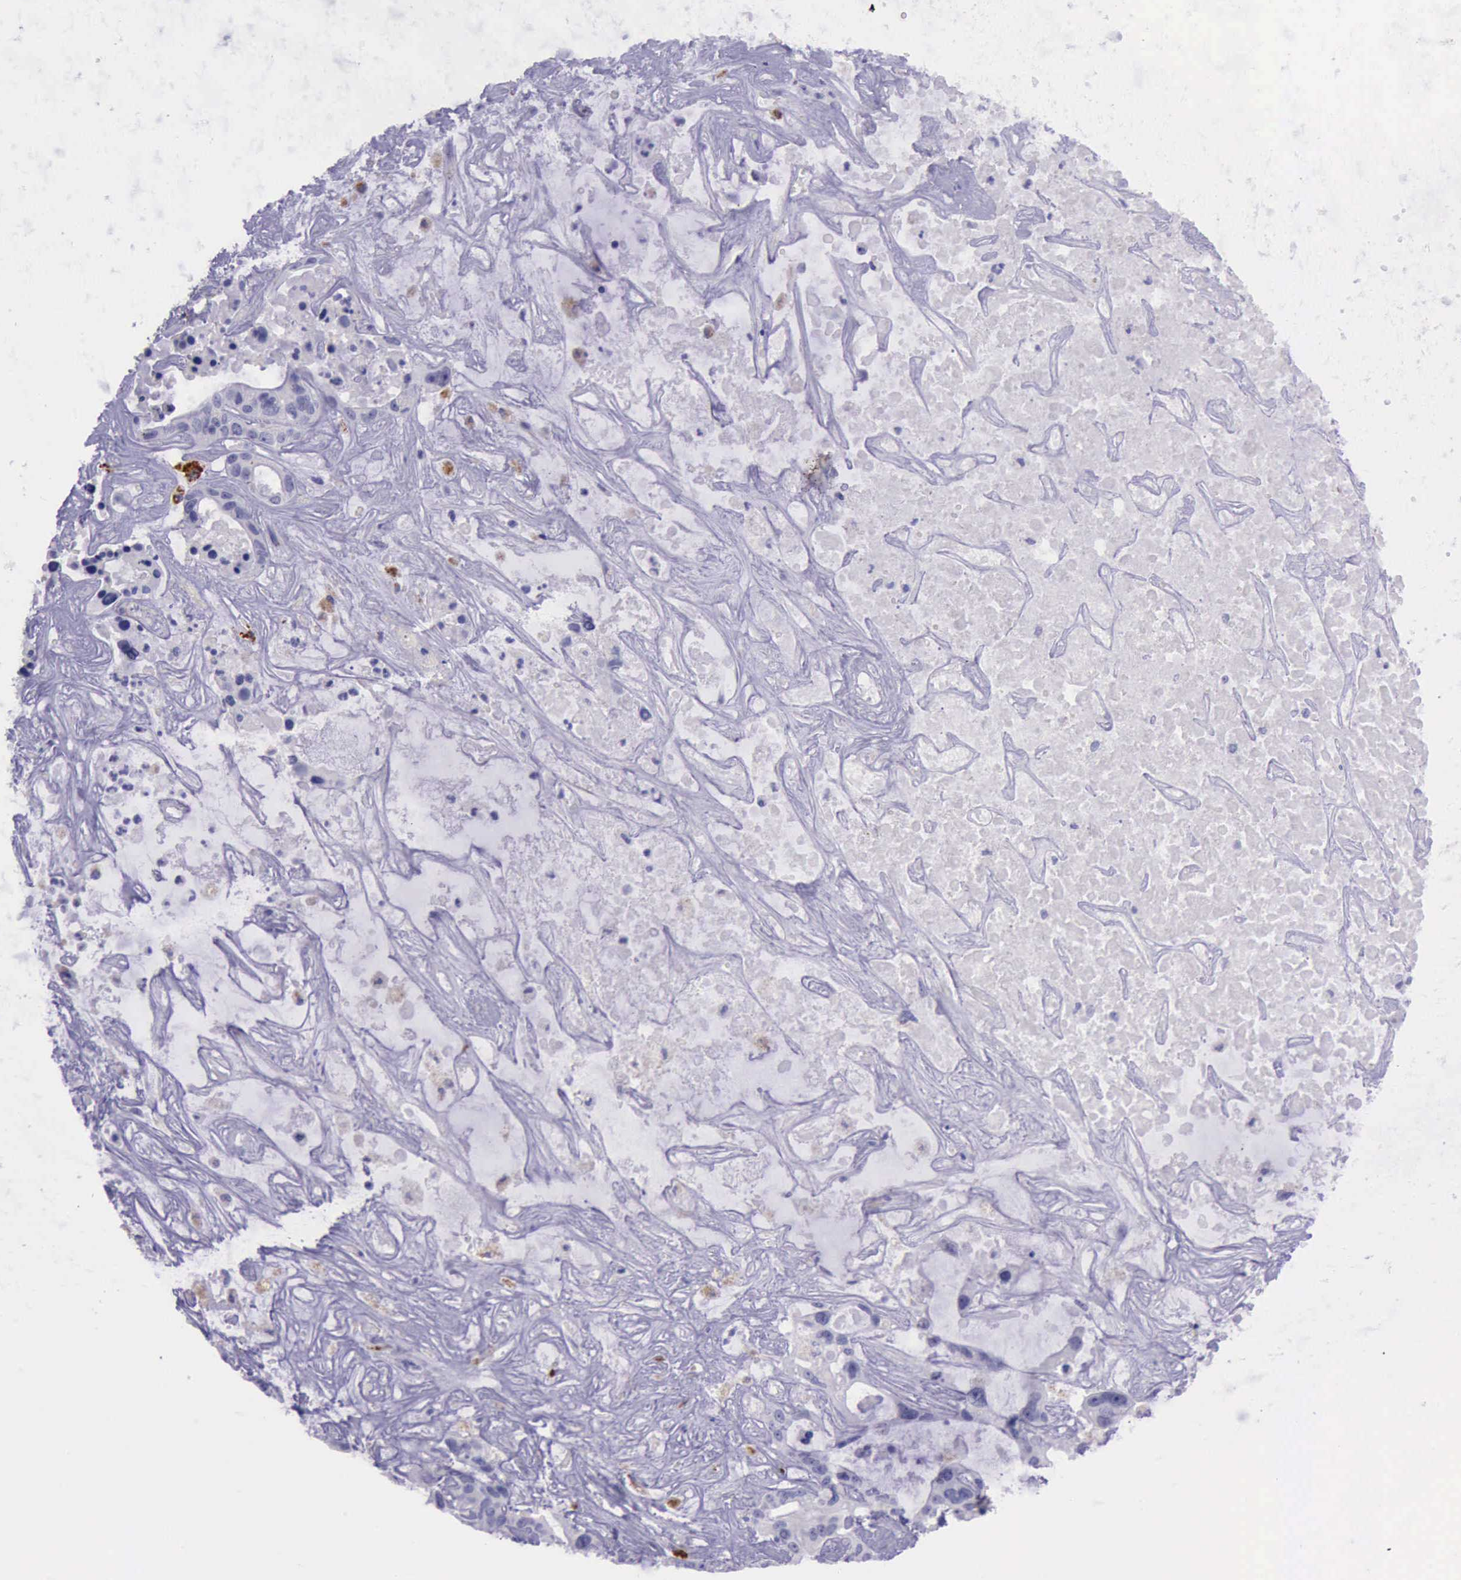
{"staining": {"intensity": "negative", "quantity": "none", "location": "none"}, "tissue": "liver cancer", "cell_type": "Tumor cells", "image_type": "cancer", "snomed": [{"axis": "morphology", "description": "Cholangiocarcinoma"}, {"axis": "topography", "description": "Liver"}], "caption": "Immunohistochemistry (IHC) micrograph of human liver cancer stained for a protein (brown), which shows no staining in tumor cells.", "gene": "GLA", "patient": {"sex": "female", "age": 65}}